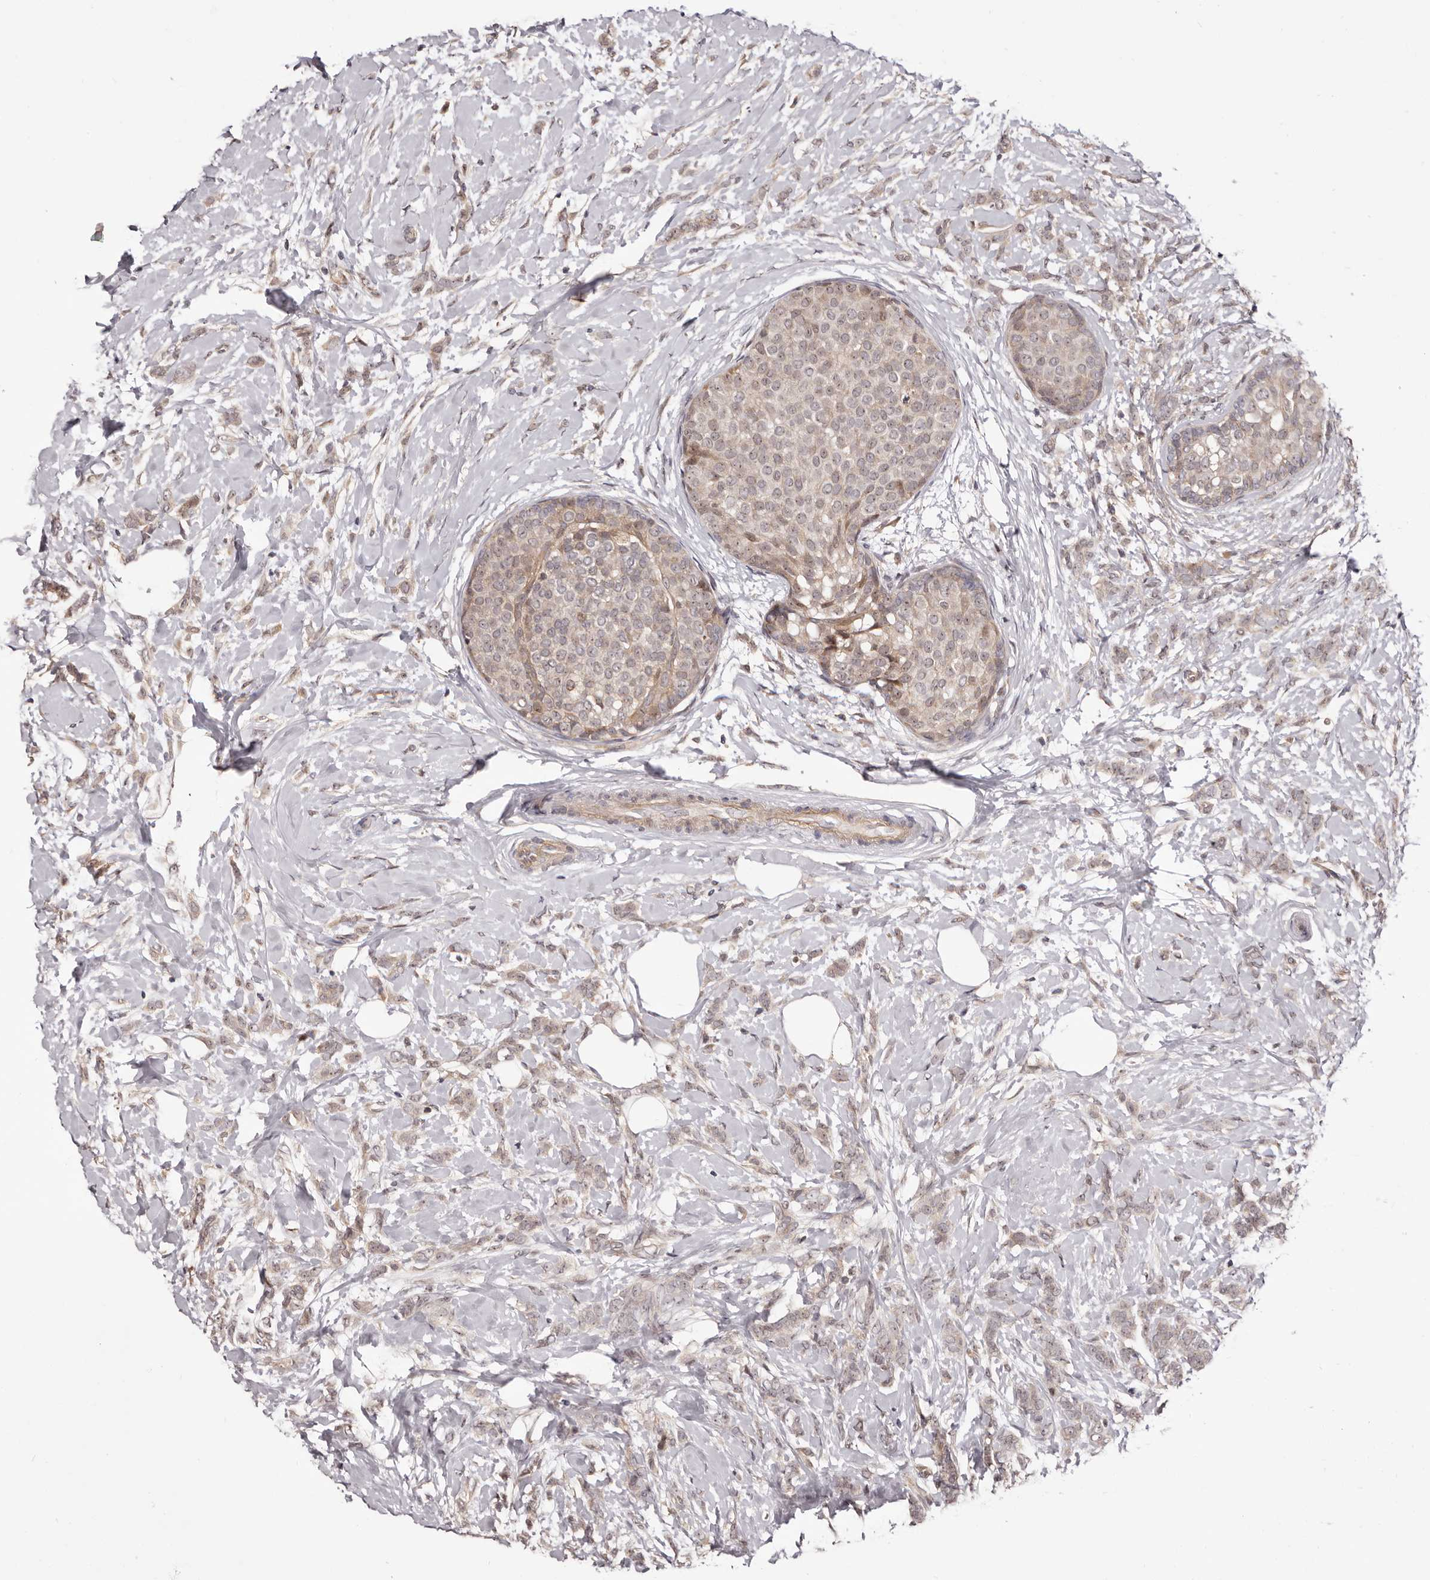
{"staining": {"intensity": "weak", "quantity": ">75%", "location": "cytoplasmic/membranous,nuclear"}, "tissue": "breast cancer", "cell_type": "Tumor cells", "image_type": "cancer", "snomed": [{"axis": "morphology", "description": "Lobular carcinoma, in situ"}, {"axis": "morphology", "description": "Lobular carcinoma"}, {"axis": "topography", "description": "Breast"}], "caption": "A micrograph of breast lobular carcinoma in situ stained for a protein shows weak cytoplasmic/membranous and nuclear brown staining in tumor cells.", "gene": "NOL12", "patient": {"sex": "female", "age": 41}}